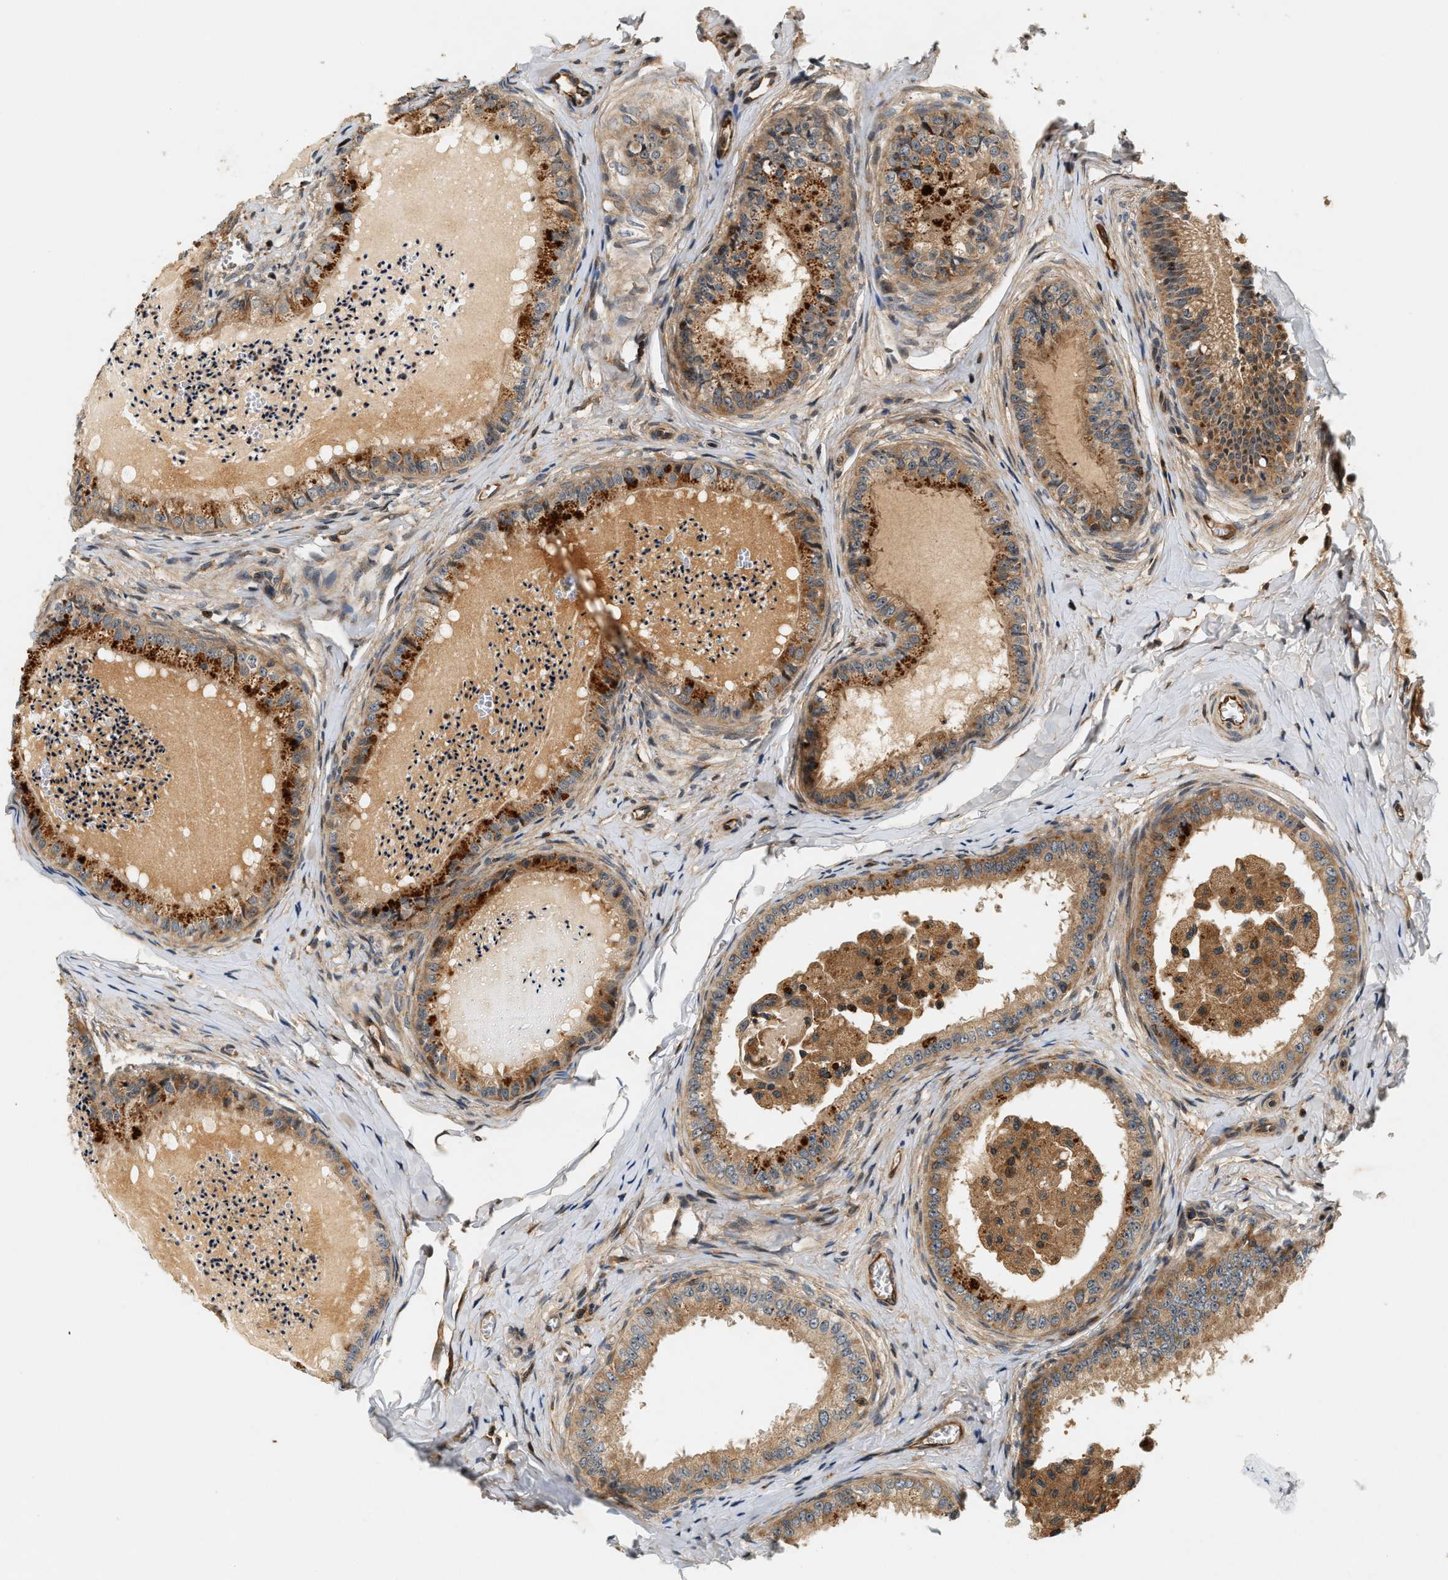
{"staining": {"intensity": "strong", "quantity": ">75%", "location": "cytoplasmic/membranous"}, "tissue": "epididymis", "cell_type": "Glandular cells", "image_type": "normal", "snomed": [{"axis": "morphology", "description": "Normal tissue, NOS"}, {"axis": "topography", "description": "Epididymis"}], "caption": "Approximately >75% of glandular cells in benign epididymis reveal strong cytoplasmic/membranous protein positivity as visualized by brown immunohistochemical staining.", "gene": "SAMD9", "patient": {"sex": "male", "age": 31}}